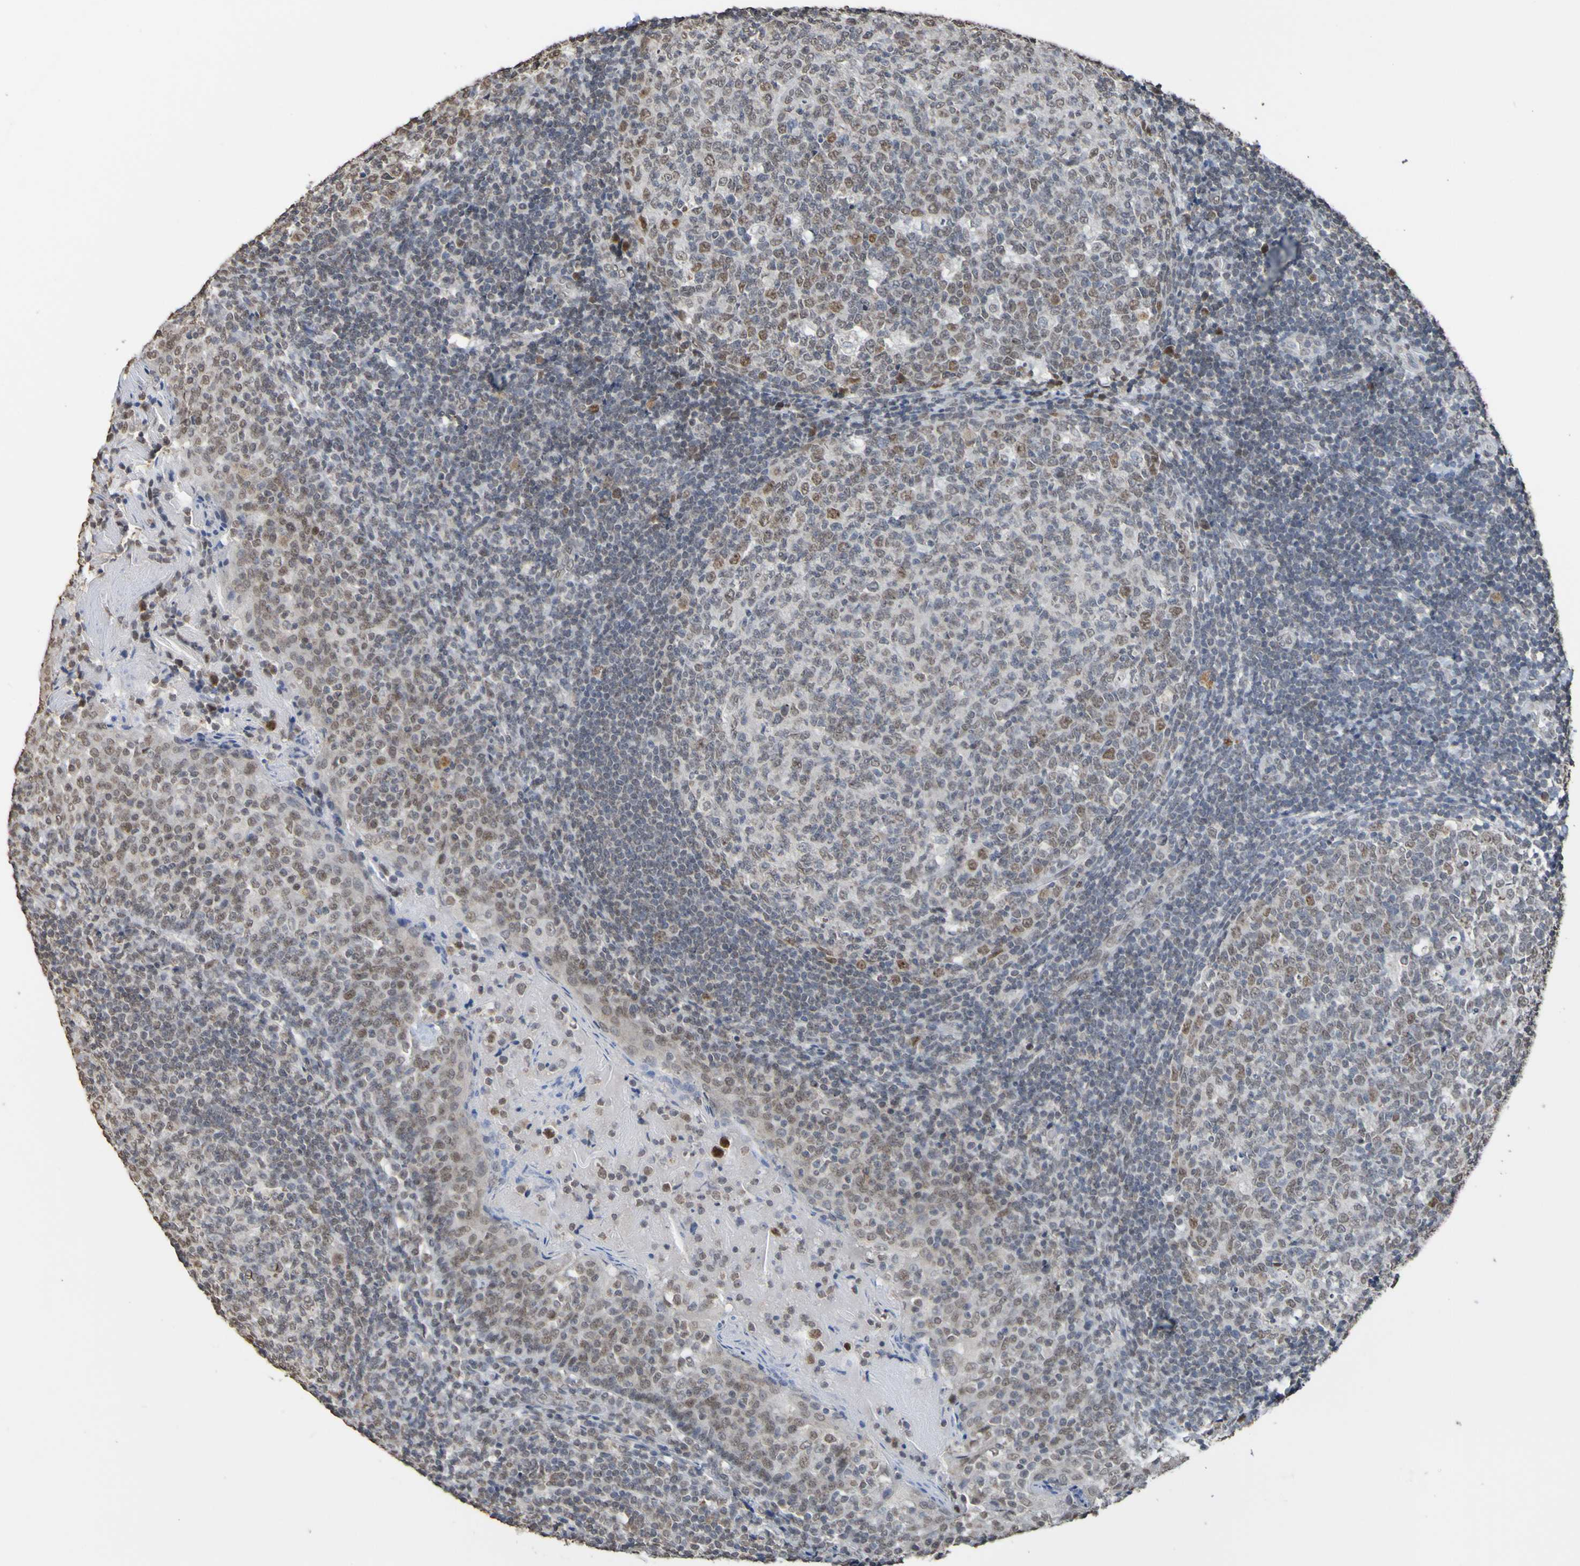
{"staining": {"intensity": "weak", "quantity": "25%-75%", "location": "nuclear"}, "tissue": "tonsil", "cell_type": "Germinal center cells", "image_type": "normal", "snomed": [{"axis": "morphology", "description": "Normal tissue, NOS"}, {"axis": "topography", "description": "Tonsil"}], "caption": "A brown stain shows weak nuclear expression of a protein in germinal center cells of normal tonsil. (DAB (3,3'-diaminobenzidine) IHC, brown staining for protein, blue staining for nuclei).", "gene": "ALKBH2", "patient": {"sex": "female", "age": 19}}